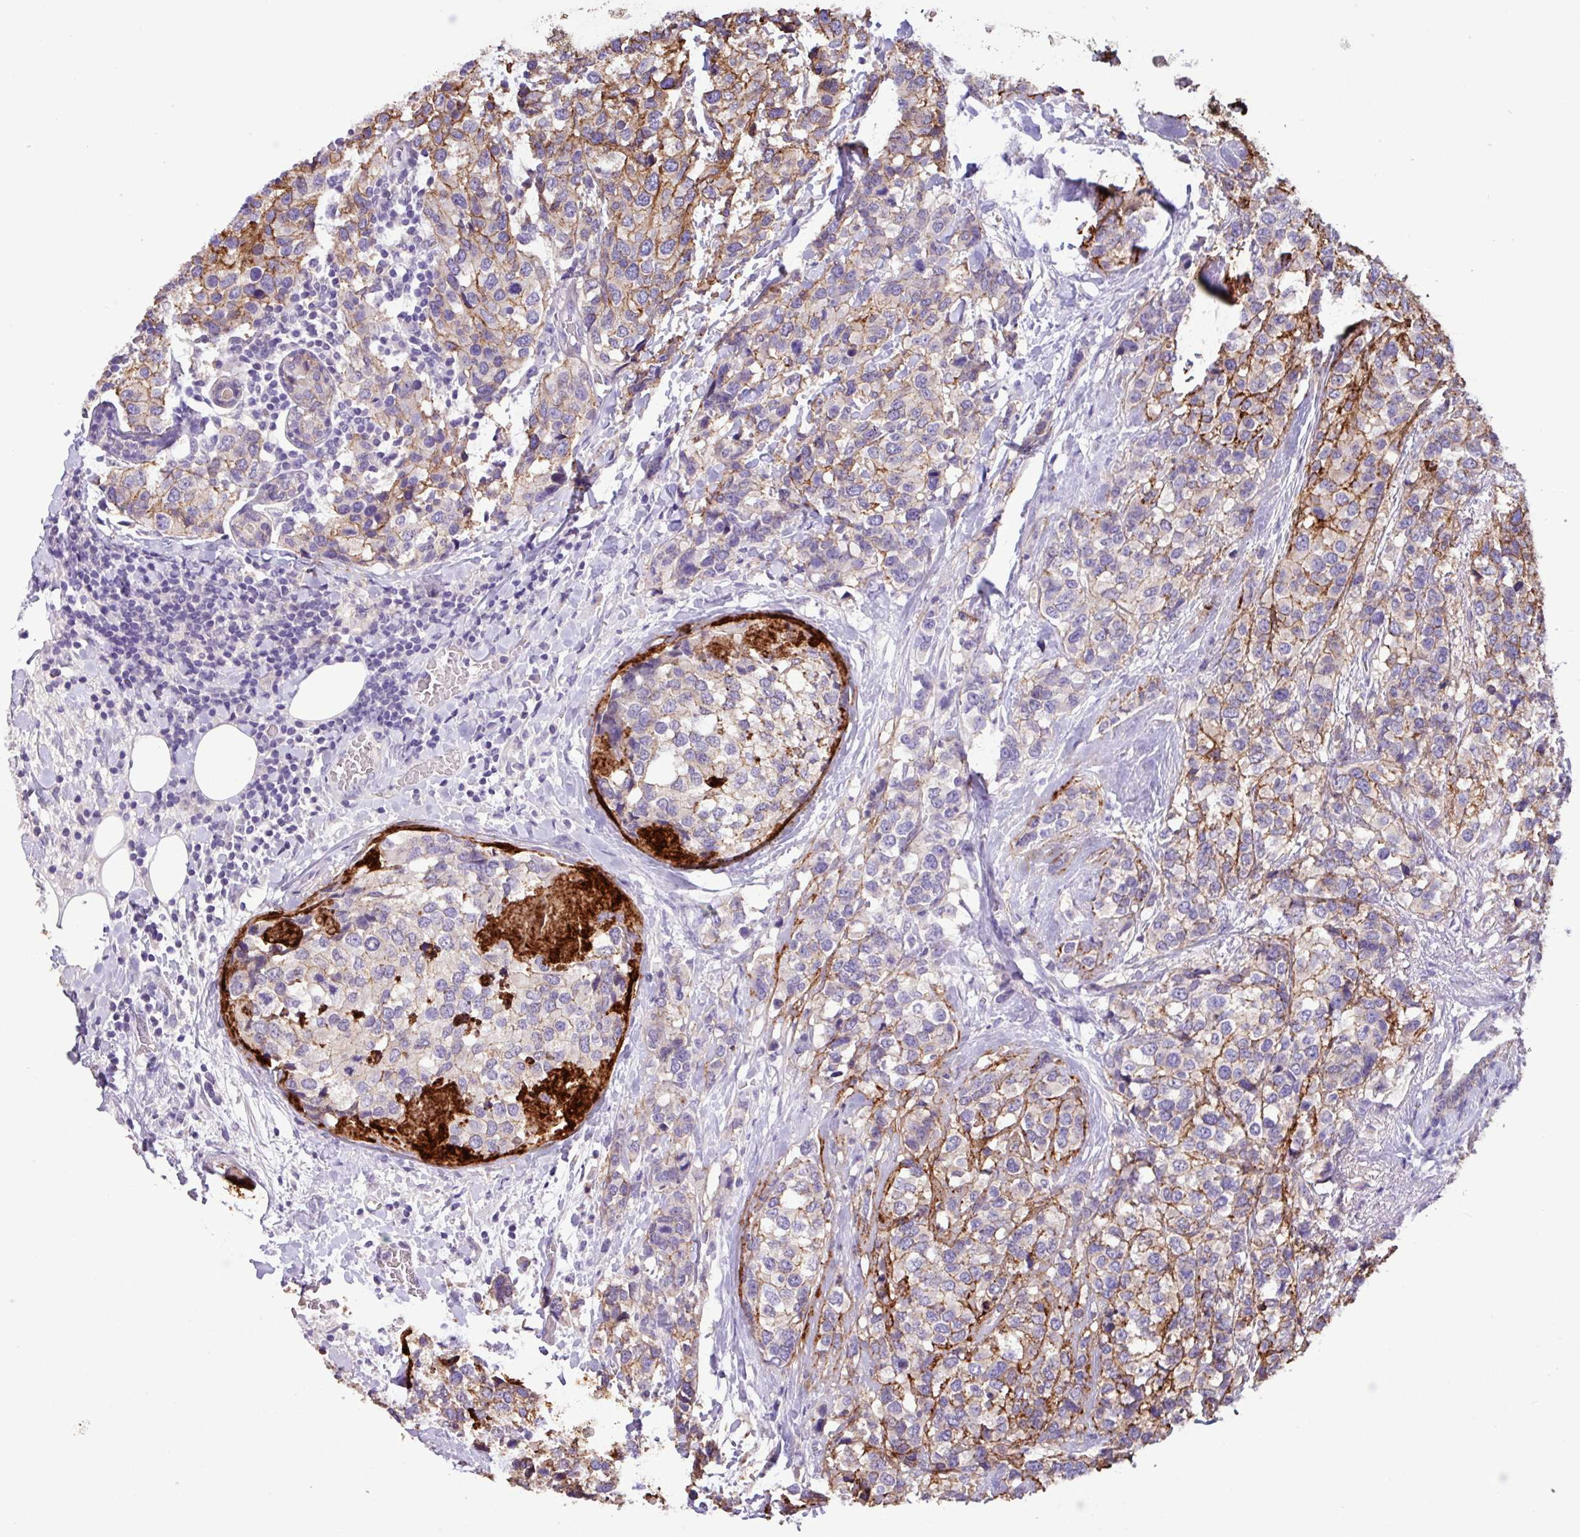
{"staining": {"intensity": "moderate", "quantity": "25%-75%", "location": "cytoplasmic/membranous"}, "tissue": "breast cancer", "cell_type": "Tumor cells", "image_type": "cancer", "snomed": [{"axis": "morphology", "description": "Lobular carcinoma"}, {"axis": "topography", "description": "Breast"}], "caption": "Tumor cells demonstrate moderate cytoplasmic/membranous positivity in about 25%-75% of cells in breast cancer.", "gene": "EPCAM", "patient": {"sex": "female", "age": 59}}